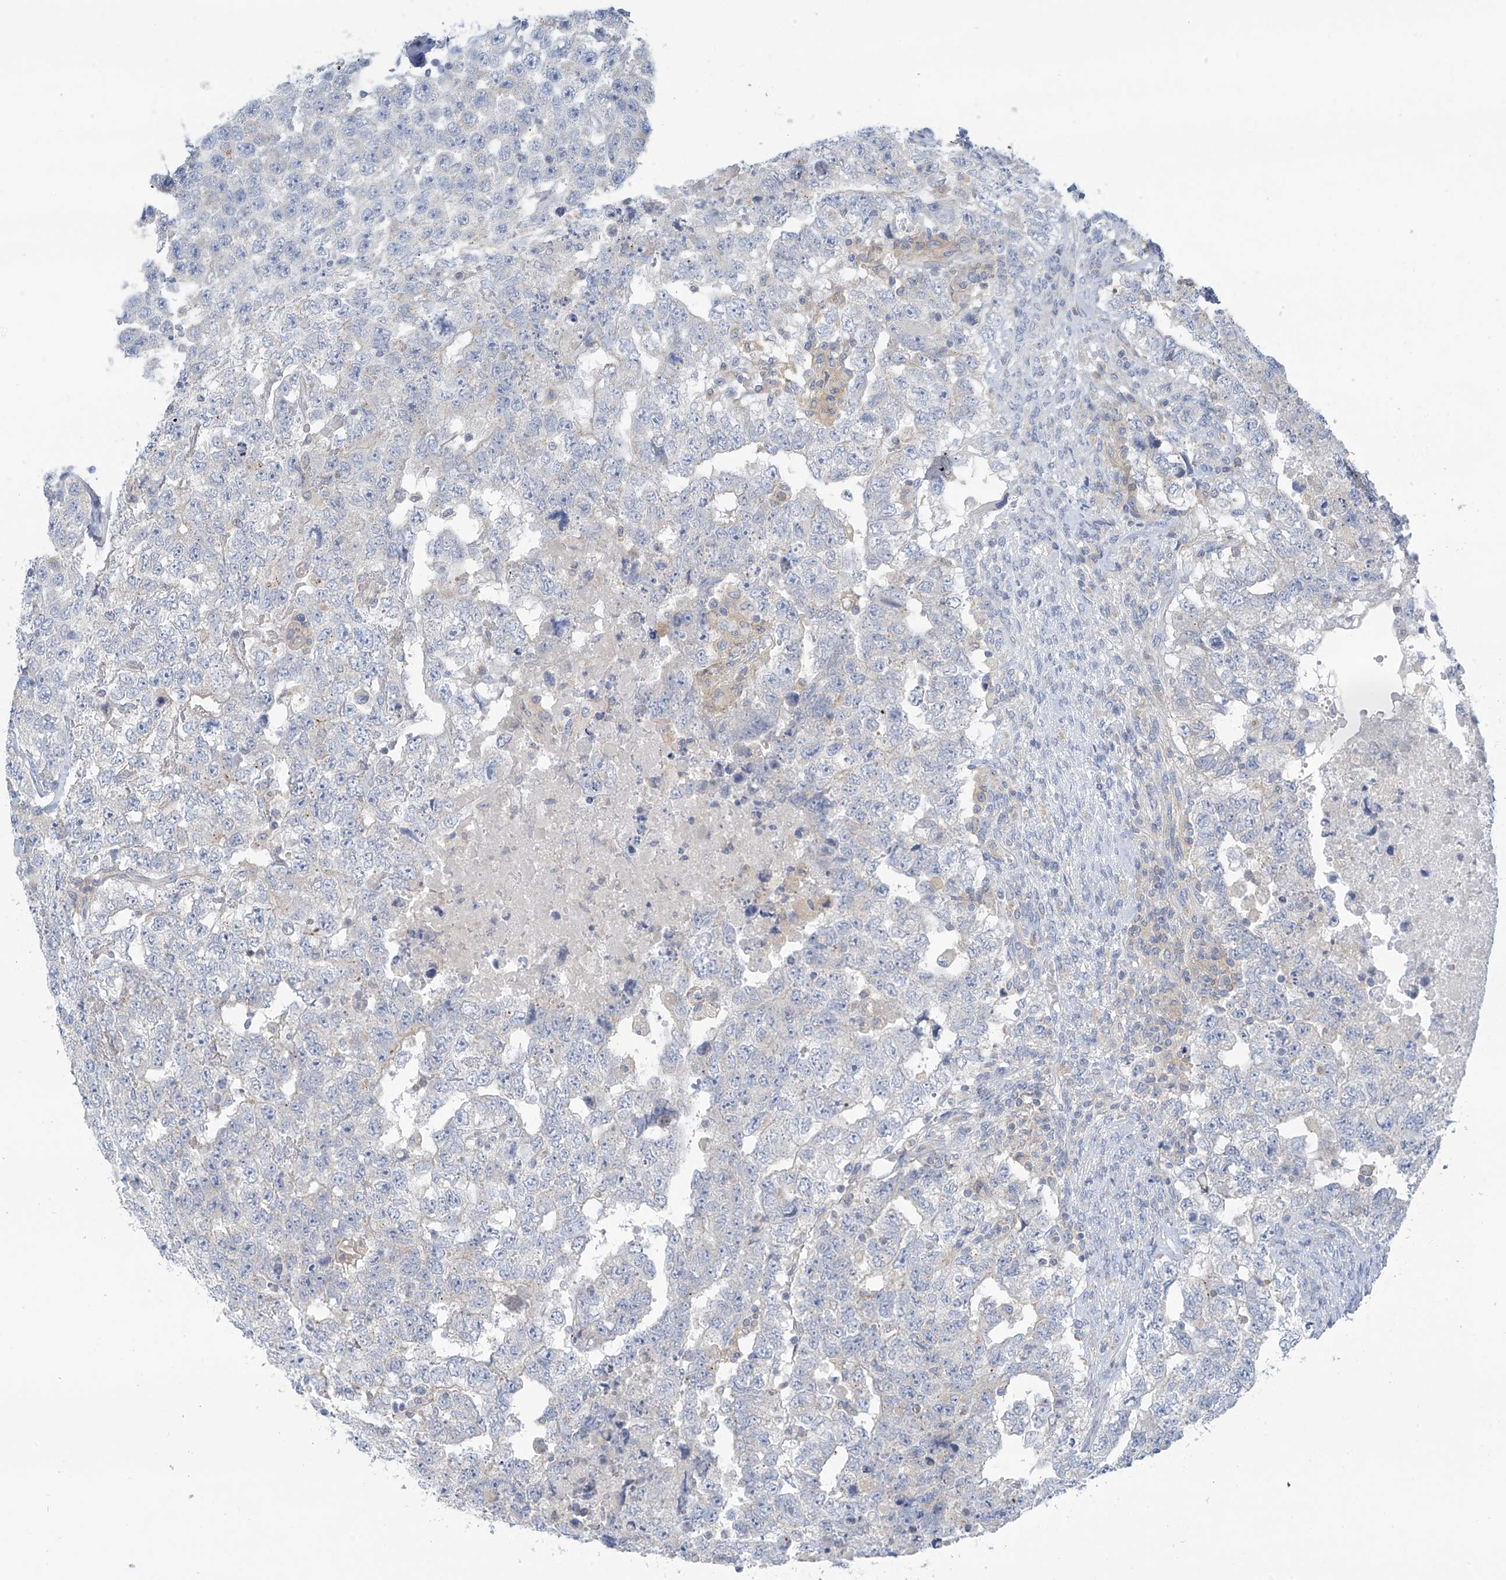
{"staining": {"intensity": "negative", "quantity": "none", "location": "none"}, "tissue": "testis cancer", "cell_type": "Tumor cells", "image_type": "cancer", "snomed": [{"axis": "morphology", "description": "Carcinoma, Embryonal, NOS"}, {"axis": "topography", "description": "Testis"}], "caption": "Tumor cells show no significant expression in testis cancer (embryonal carcinoma).", "gene": "SLC6A12", "patient": {"sex": "male", "age": 36}}